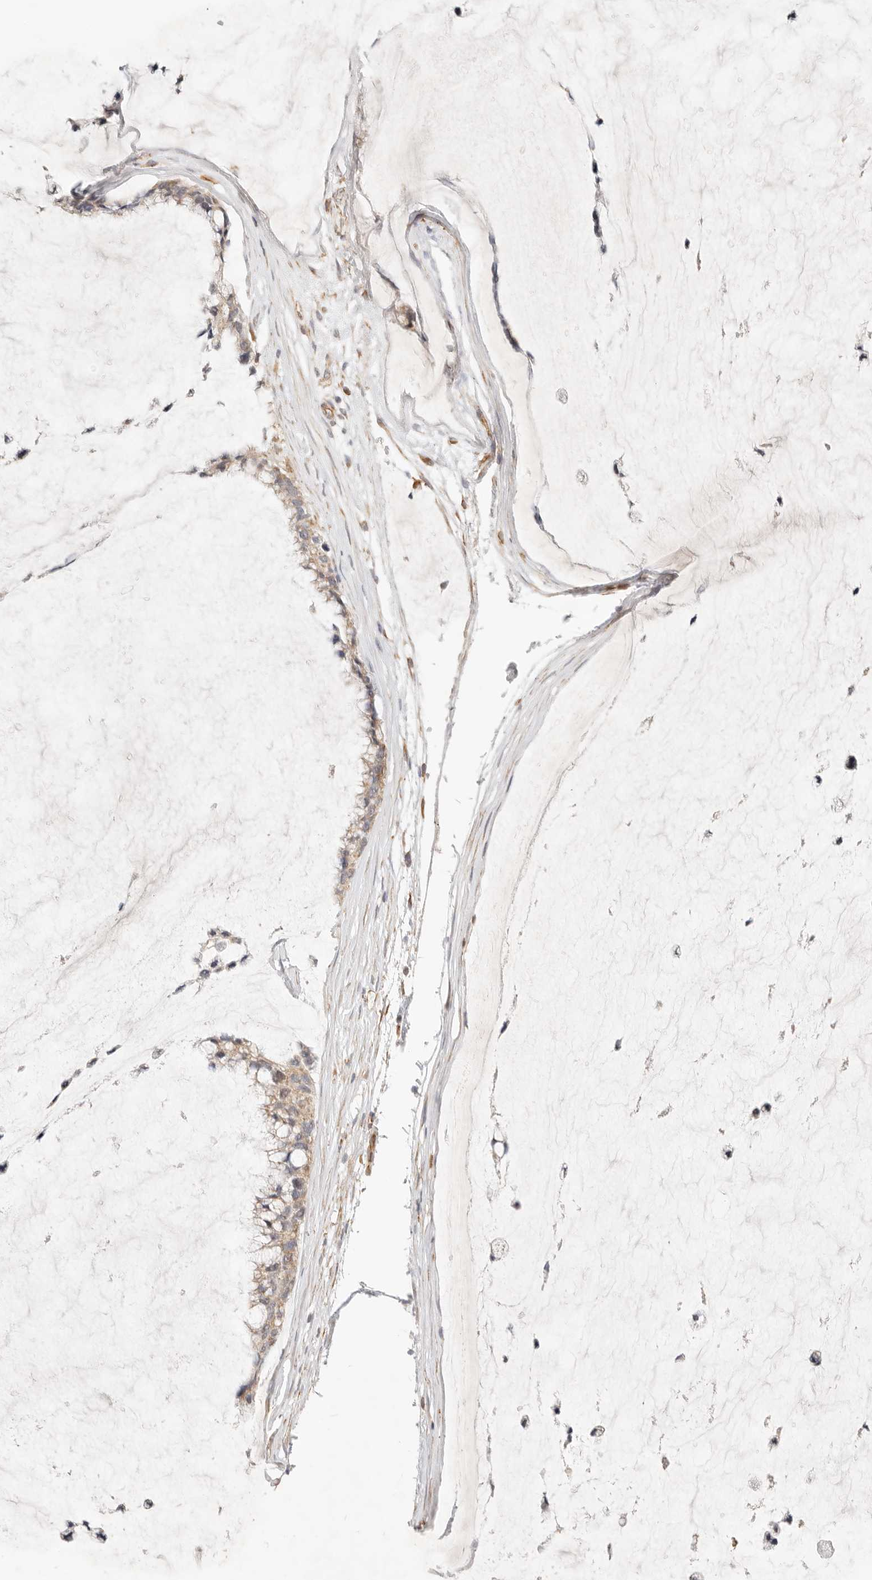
{"staining": {"intensity": "weak", "quantity": "25%-75%", "location": "cytoplasmic/membranous"}, "tissue": "ovarian cancer", "cell_type": "Tumor cells", "image_type": "cancer", "snomed": [{"axis": "morphology", "description": "Cystadenocarcinoma, mucinous, NOS"}, {"axis": "topography", "description": "Ovary"}], "caption": "Protein staining displays weak cytoplasmic/membranous staining in approximately 25%-75% of tumor cells in ovarian mucinous cystadenocarcinoma.", "gene": "ZC3H11A", "patient": {"sex": "female", "age": 39}}